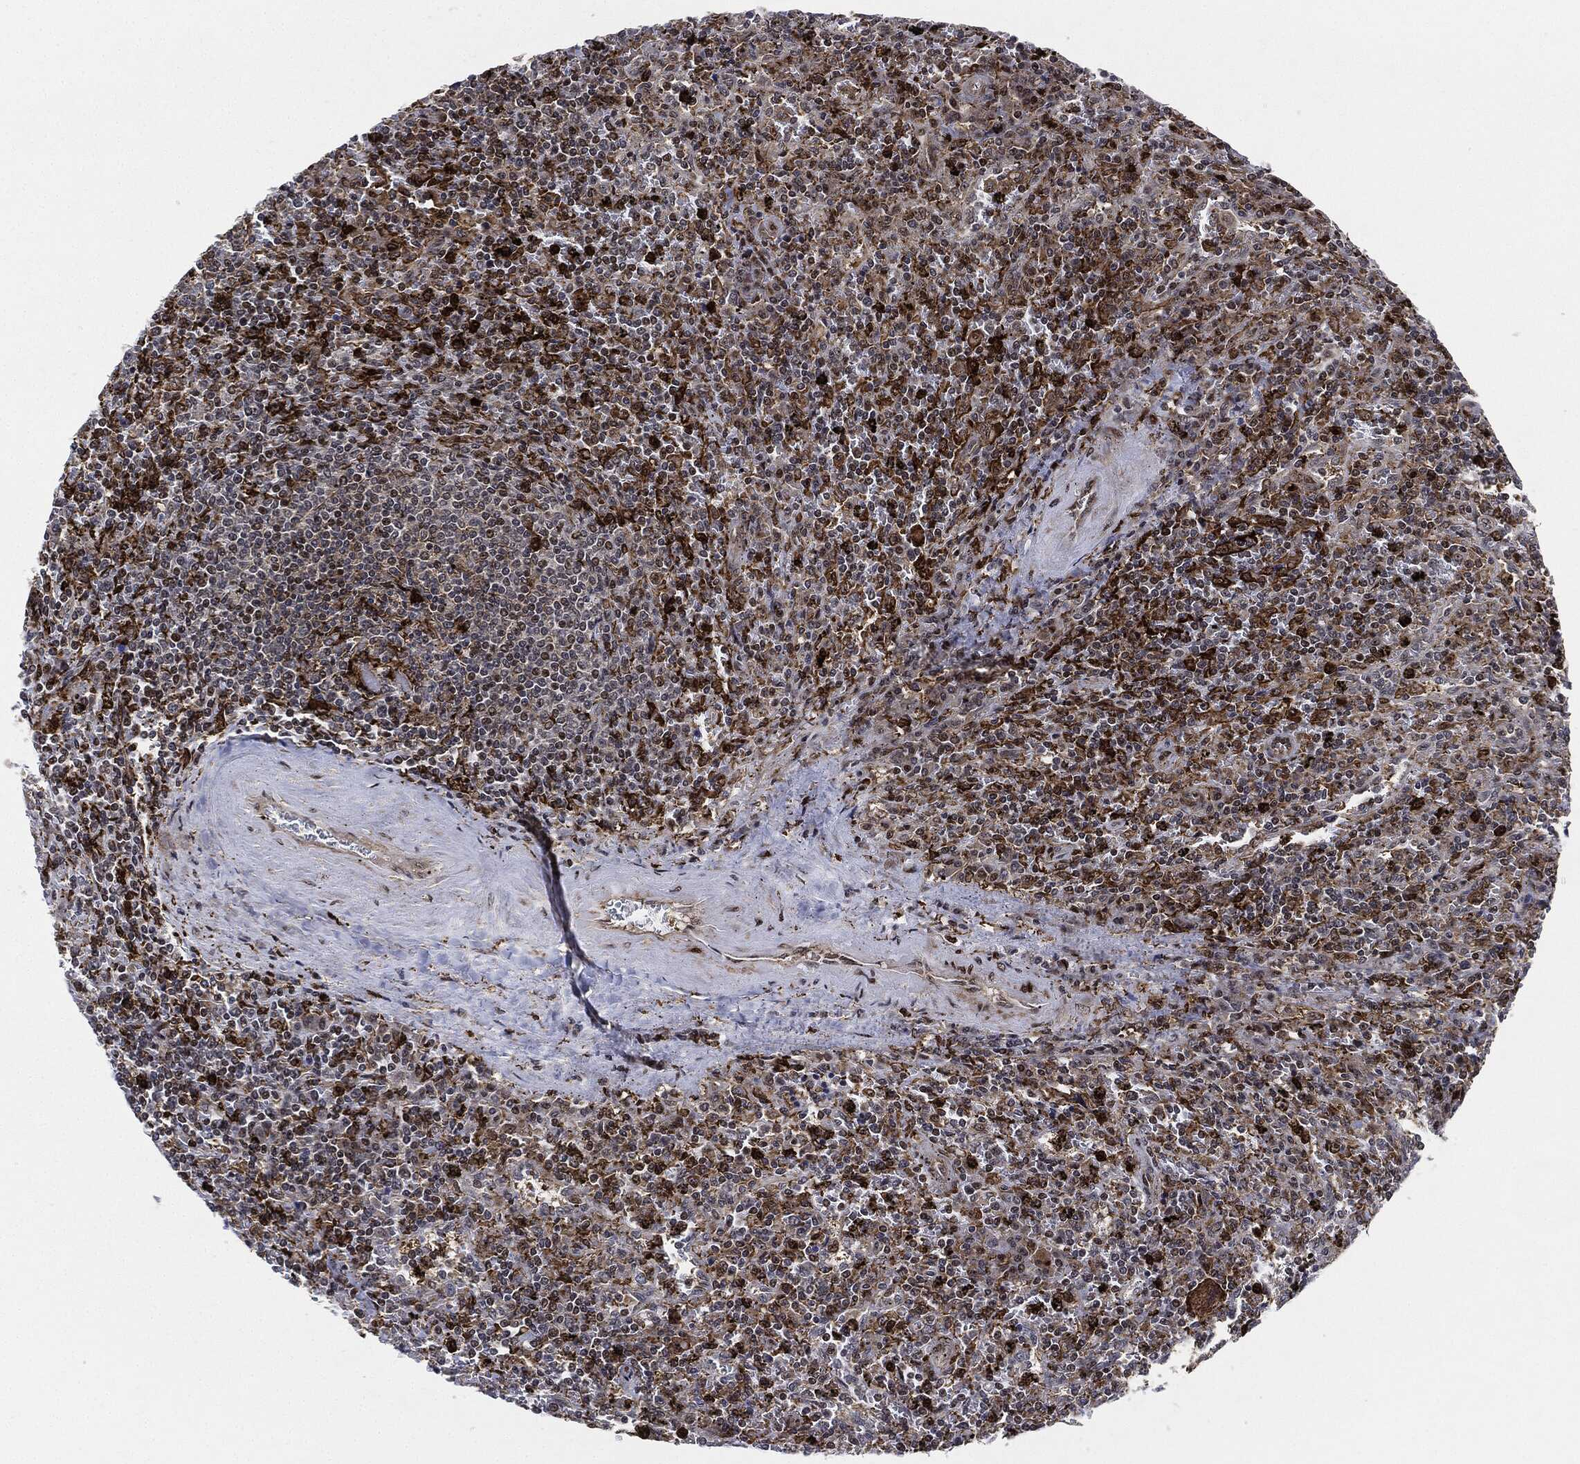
{"staining": {"intensity": "strong", "quantity": "<25%", "location": "cytoplasmic/membranous"}, "tissue": "lymphoma", "cell_type": "Tumor cells", "image_type": "cancer", "snomed": [{"axis": "morphology", "description": "Malignant lymphoma, non-Hodgkin's type, Low grade"}, {"axis": "topography", "description": "Spleen"}], "caption": "The photomicrograph reveals a brown stain indicating the presence of a protein in the cytoplasmic/membranous of tumor cells in lymphoma.", "gene": "NANOS3", "patient": {"sex": "male", "age": 62}}